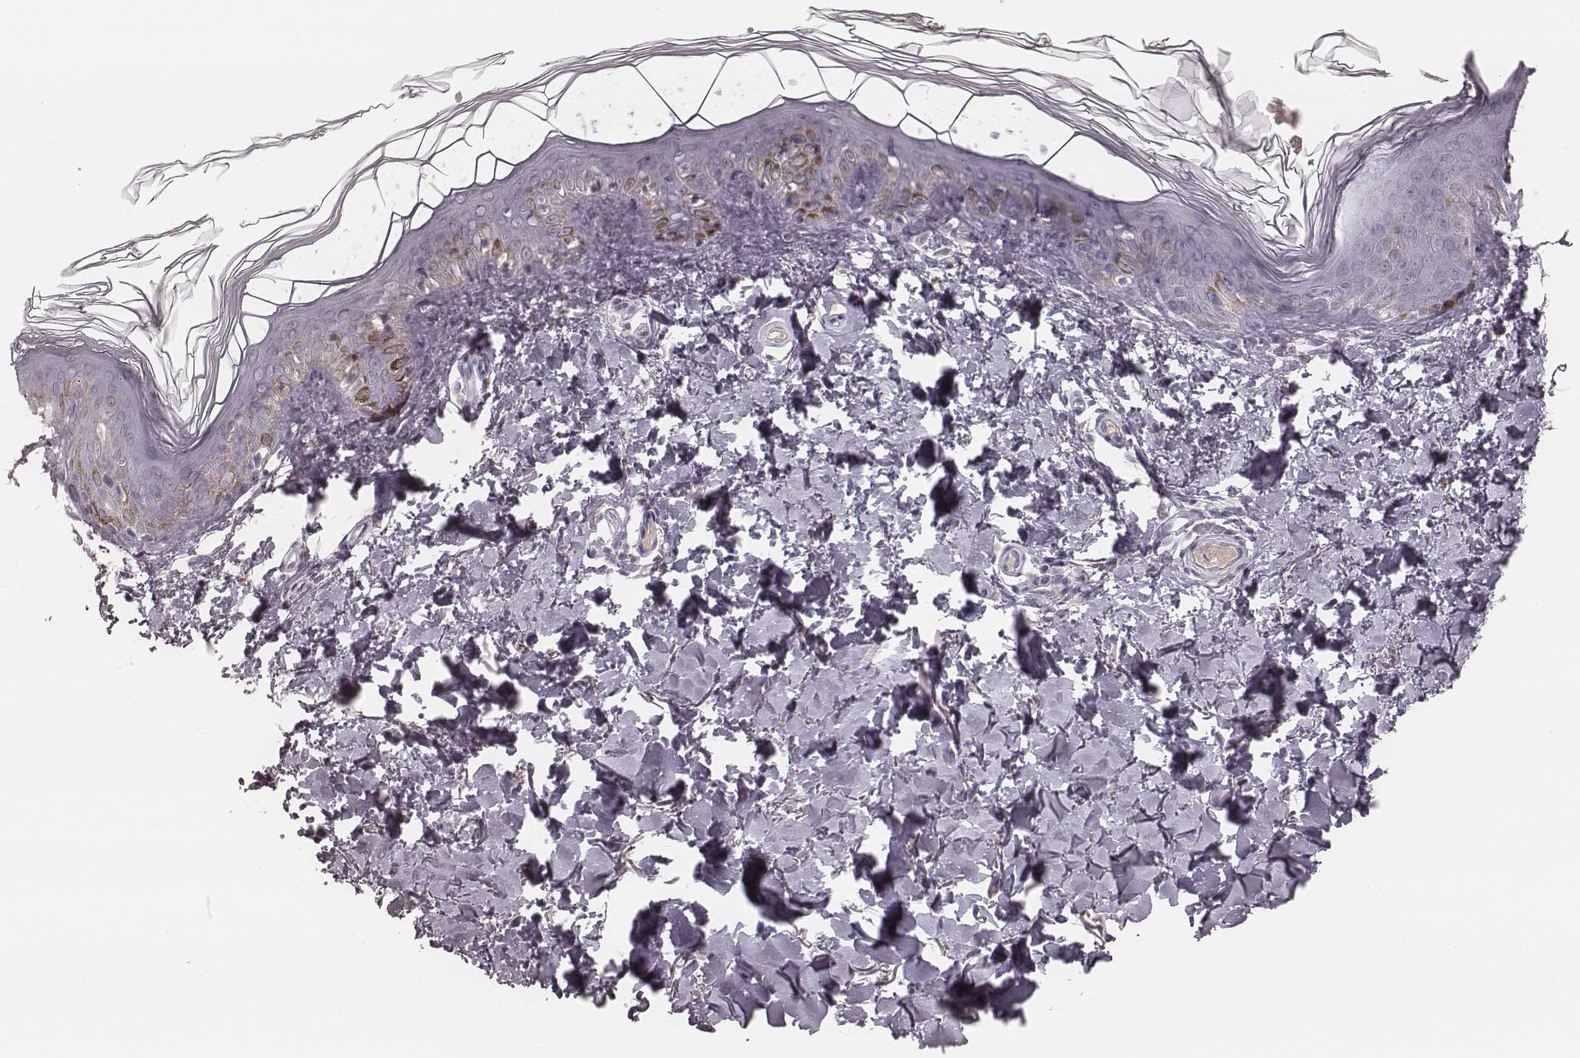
{"staining": {"intensity": "negative", "quantity": "none", "location": "none"}, "tissue": "skin", "cell_type": "Fibroblasts", "image_type": "normal", "snomed": [{"axis": "morphology", "description": "Normal tissue, NOS"}, {"axis": "topography", "description": "Skin"}, {"axis": "topography", "description": "Peripheral nerve tissue"}], "caption": "High magnification brightfield microscopy of benign skin stained with DAB (brown) and counterstained with hematoxylin (blue): fibroblasts show no significant expression. (Stains: DAB (3,3'-diaminobenzidine) immunohistochemistry with hematoxylin counter stain, Microscopy: brightfield microscopy at high magnification).", "gene": "SMIM24", "patient": {"sex": "female", "age": 45}}